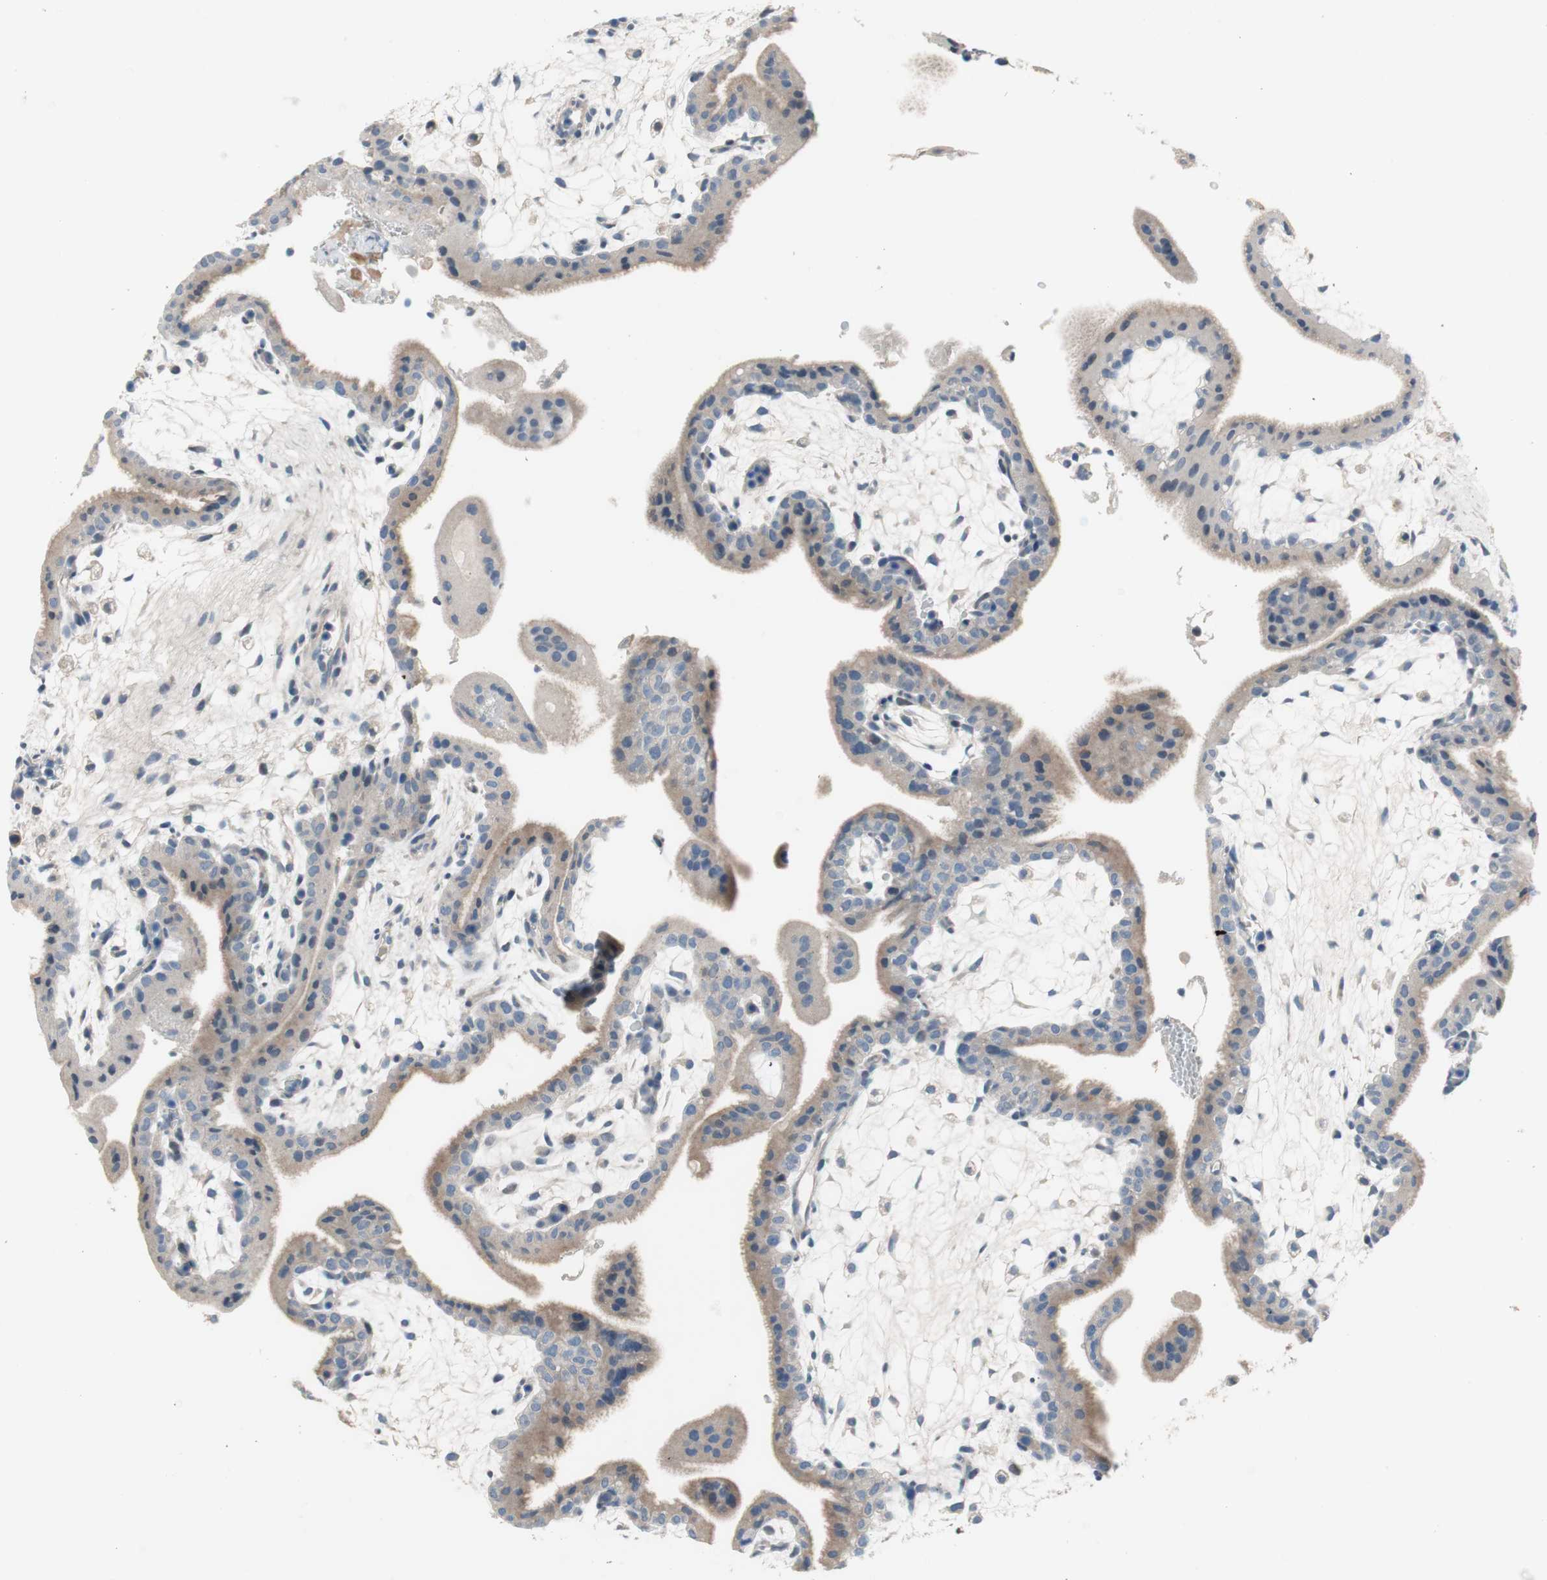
{"staining": {"intensity": "moderate", "quantity": ">75%", "location": "cytoplasmic/membranous"}, "tissue": "placenta", "cell_type": "Trophoblastic cells", "image_type": "normal", "snomed": [{"axis": "morphology", "description": "Normal tissue, NOS"}, {"axis": "topography", "description": "Placenta"}], "caption": "The histopathology image exhibits staining of normal placenta, revealing moderate cytoplasmic/membranous protein staining (brown color) within trophoblastic cells. (DAB IHC, brown staining for protein, blue staining for nuclei).", "gene": "TACR3", "patient": {"sex": "female", "age": 35}}